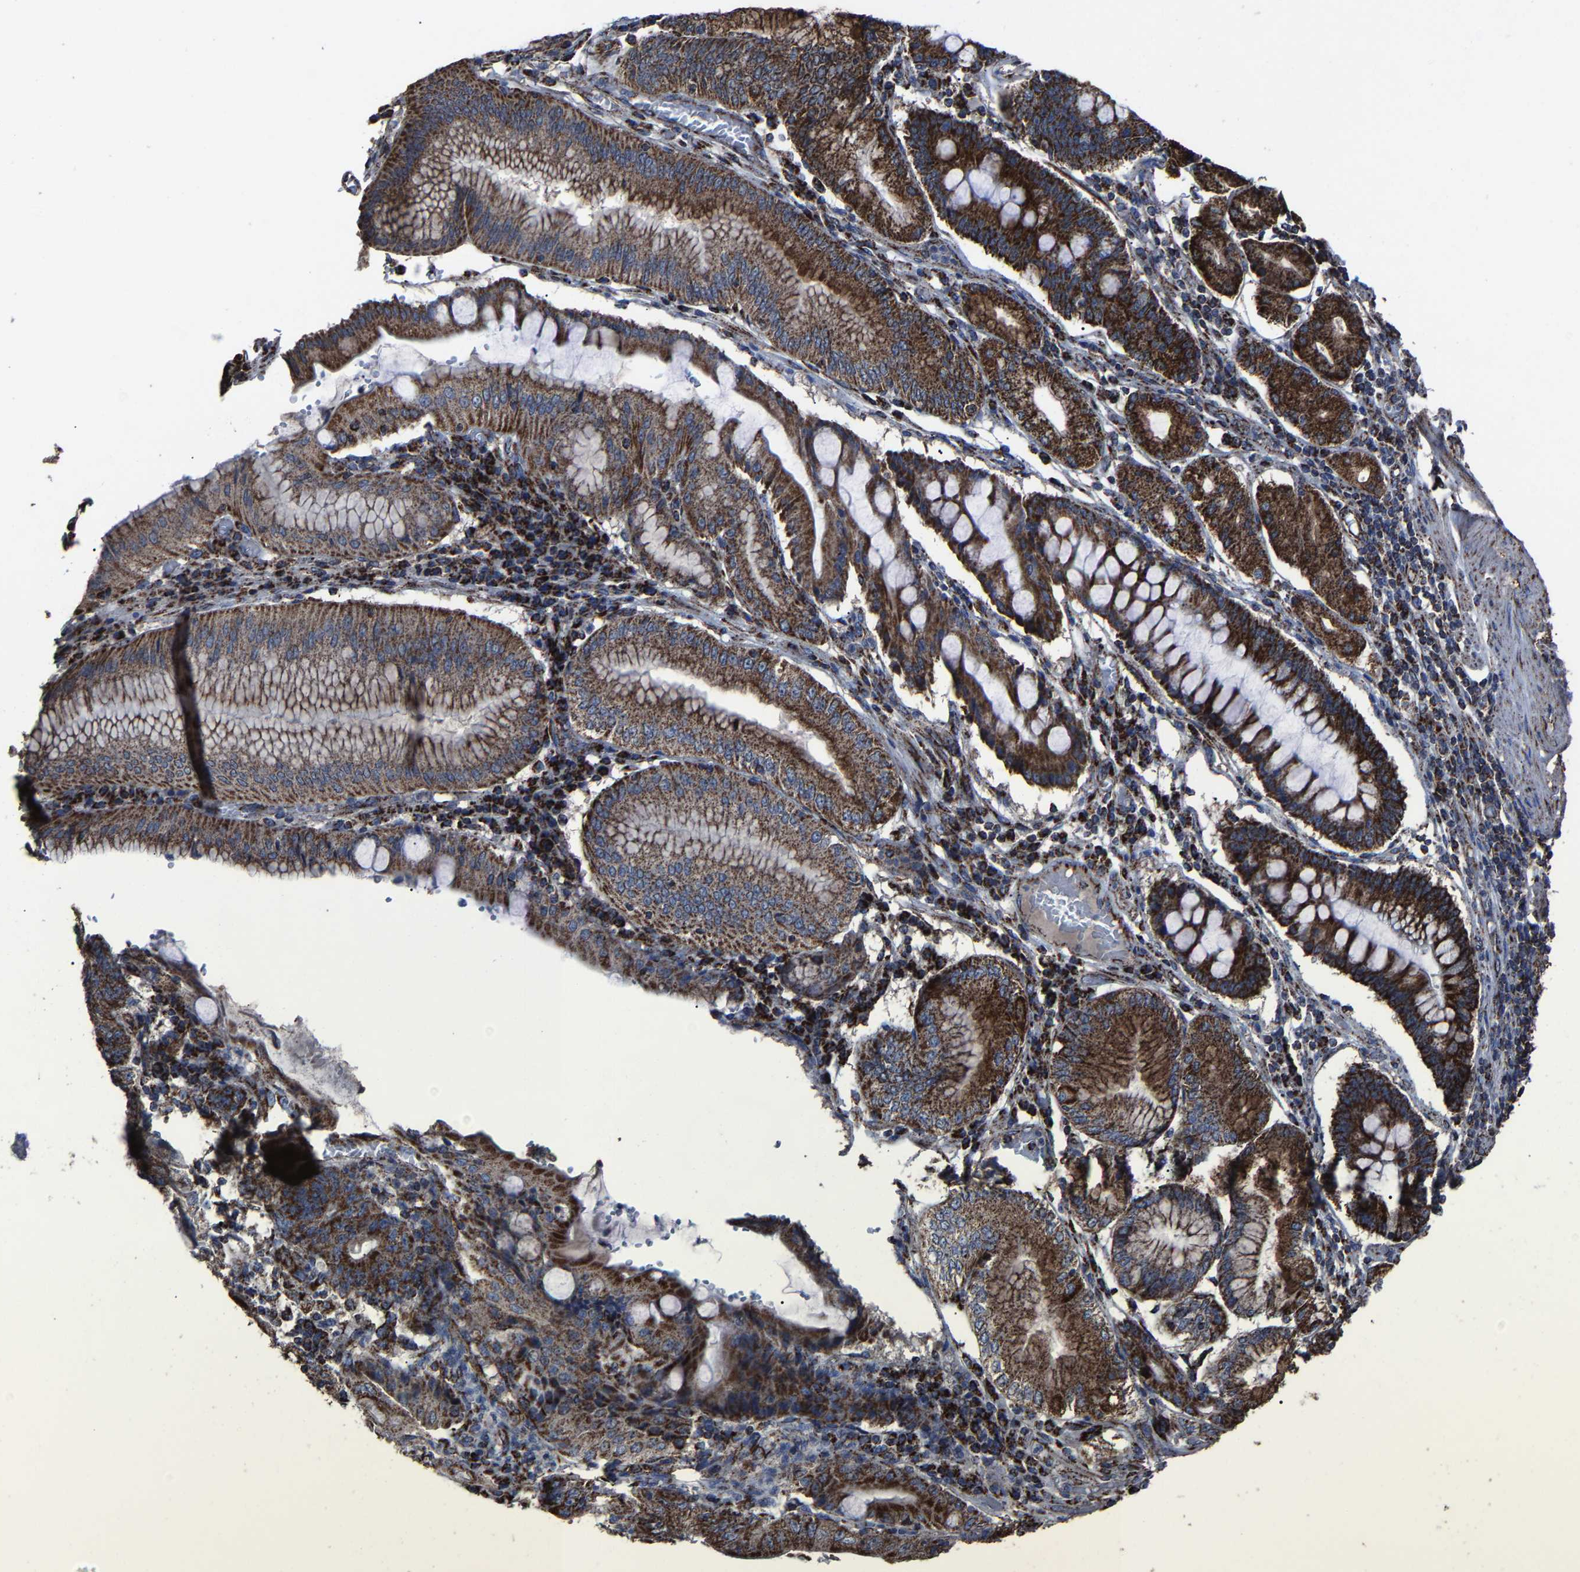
{"staining": {"intensity": "strong", "quantity": ">75%", "location": "cytoplasmic/membranous"}, "tissue": "stomach cancer", "cell_type": "Tumor cells", "image_type": "cancer", "snomed": [{"axis": "morphology", "description": "Adenocarcinoma, NOS"}, {"axis": "topography", "description": "Stomach"}], "caption": "Immunohistochemical staining of human stomach cancer reveals high levels of strong cytoplasmic/membranous staining in about >75% of tumor cells.", "gene": "NDUFV3", "patient": {"sex": "female", "age": 73}}